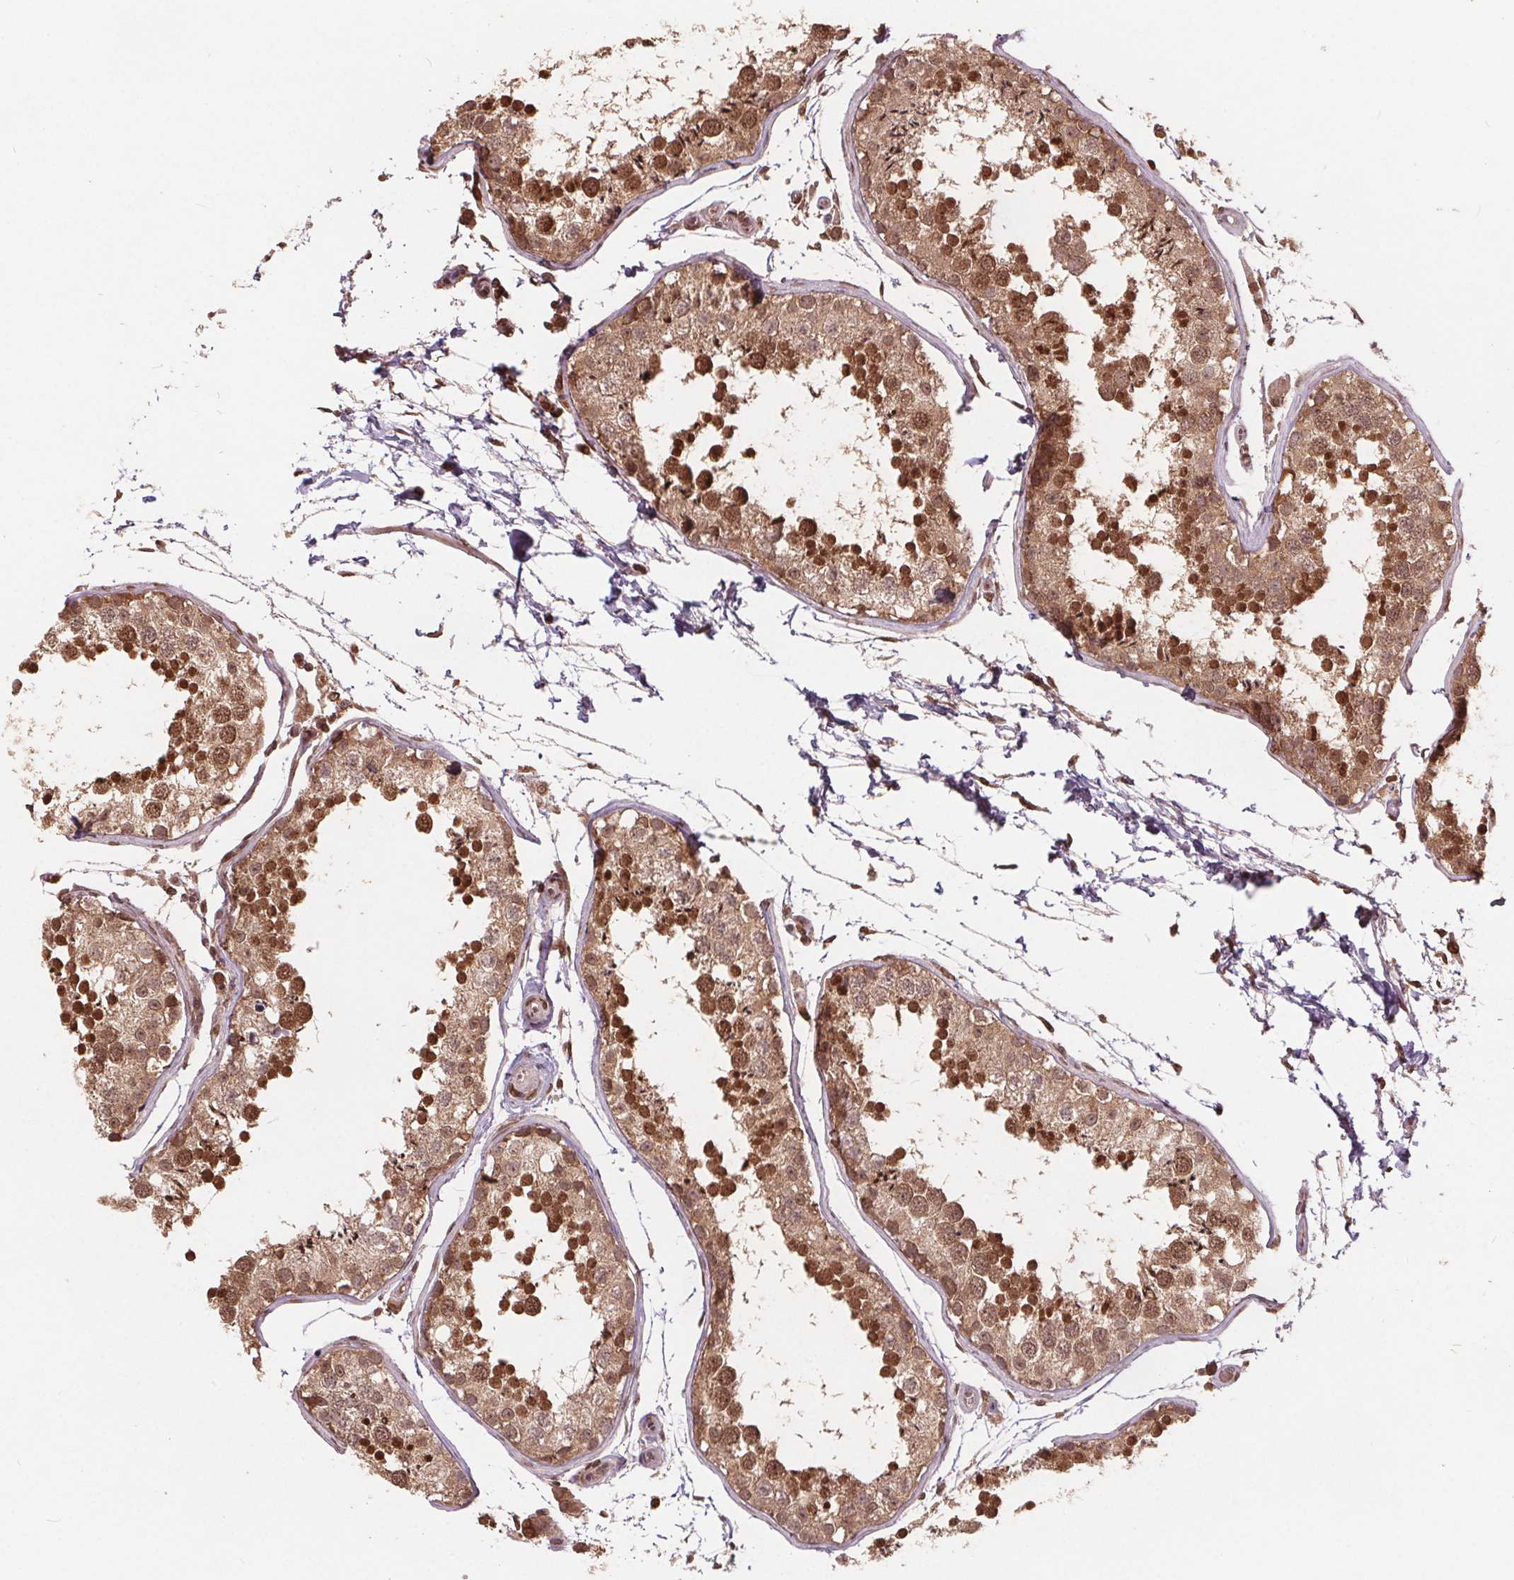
{"staining": {"intensity": "moderate", "quantity": ">75%", "location": "cytoplasmic/membranous,nuclear"}, "tissue": "testis", "cell_type": "Cells in seminiferous ducts", "image_type": "normal", "snomed": [{"axis": "morphology", "description": "Normal tissue, NOS"}, {"axis": "topography", "description": "Testis"}], "caption": "Brown immunohistochemical staining in normal testis shows moderate cytoplasmic/membranous,nuclear positivity in about >75% of cells in seminiferous ducts. Nuclei are stained in blue.", "gene": "HIF1AN", "patient": {"sex": "male", "age": 29}}